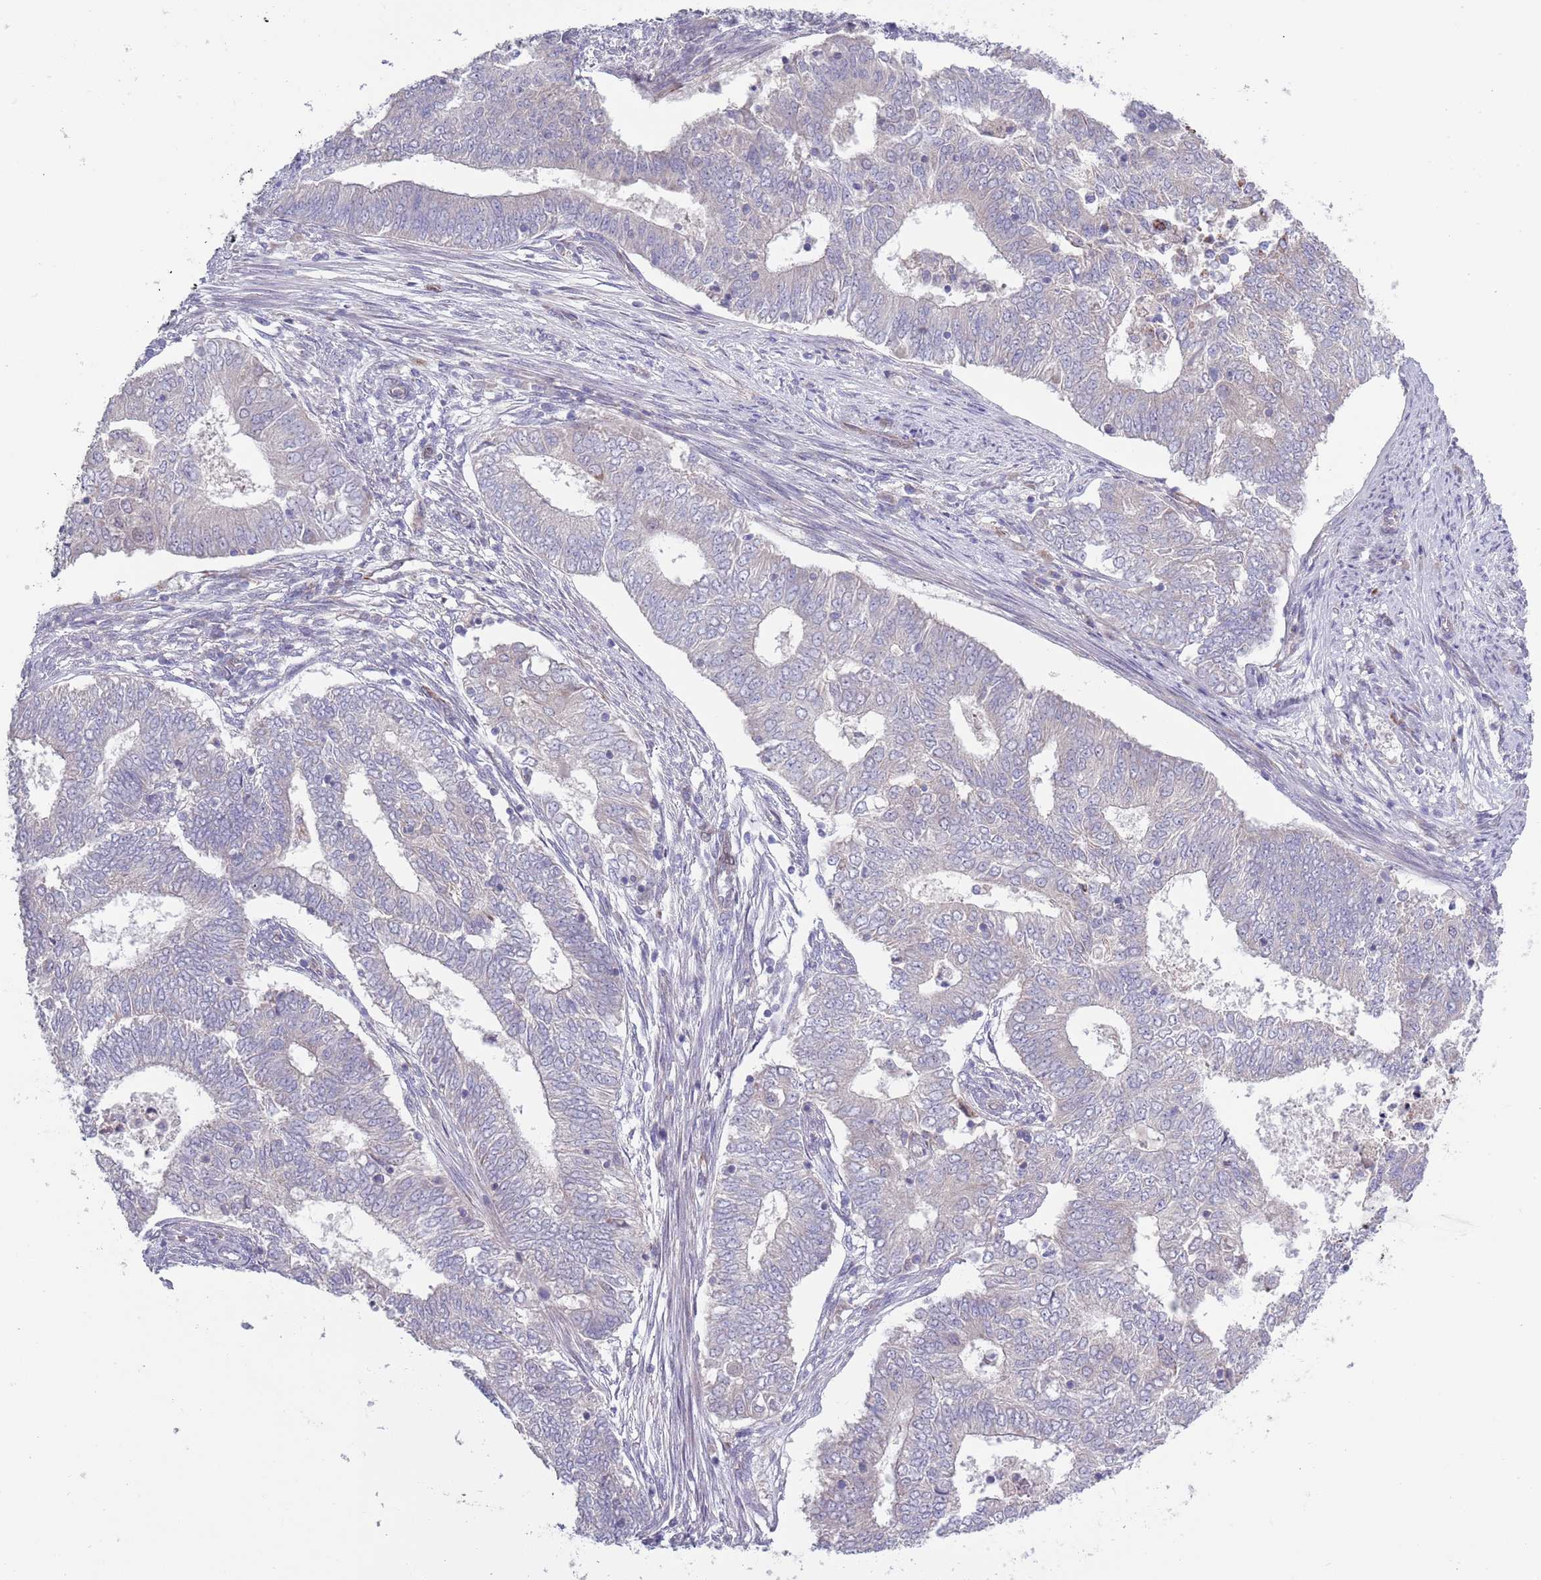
{"staining": {"intensity": "negative", "quantity": "none", "location": "none"}, "tissue": "endometrial cancer", "cell_type": "Tumor cells", "image_type": "cancer", "snomed": [{"axis": "morphology", "description": "Adenocarcinoma, NOS"}, {"axis": "topography", "description": "Endometrium"}], "caption": "Immunohistochemistry (IHC) of human adenocarcinoma (endometrial) demonstrates no staining in tumor cells.", "gene": "TYW1", "patient": {"sex": "female", "age": 62}}